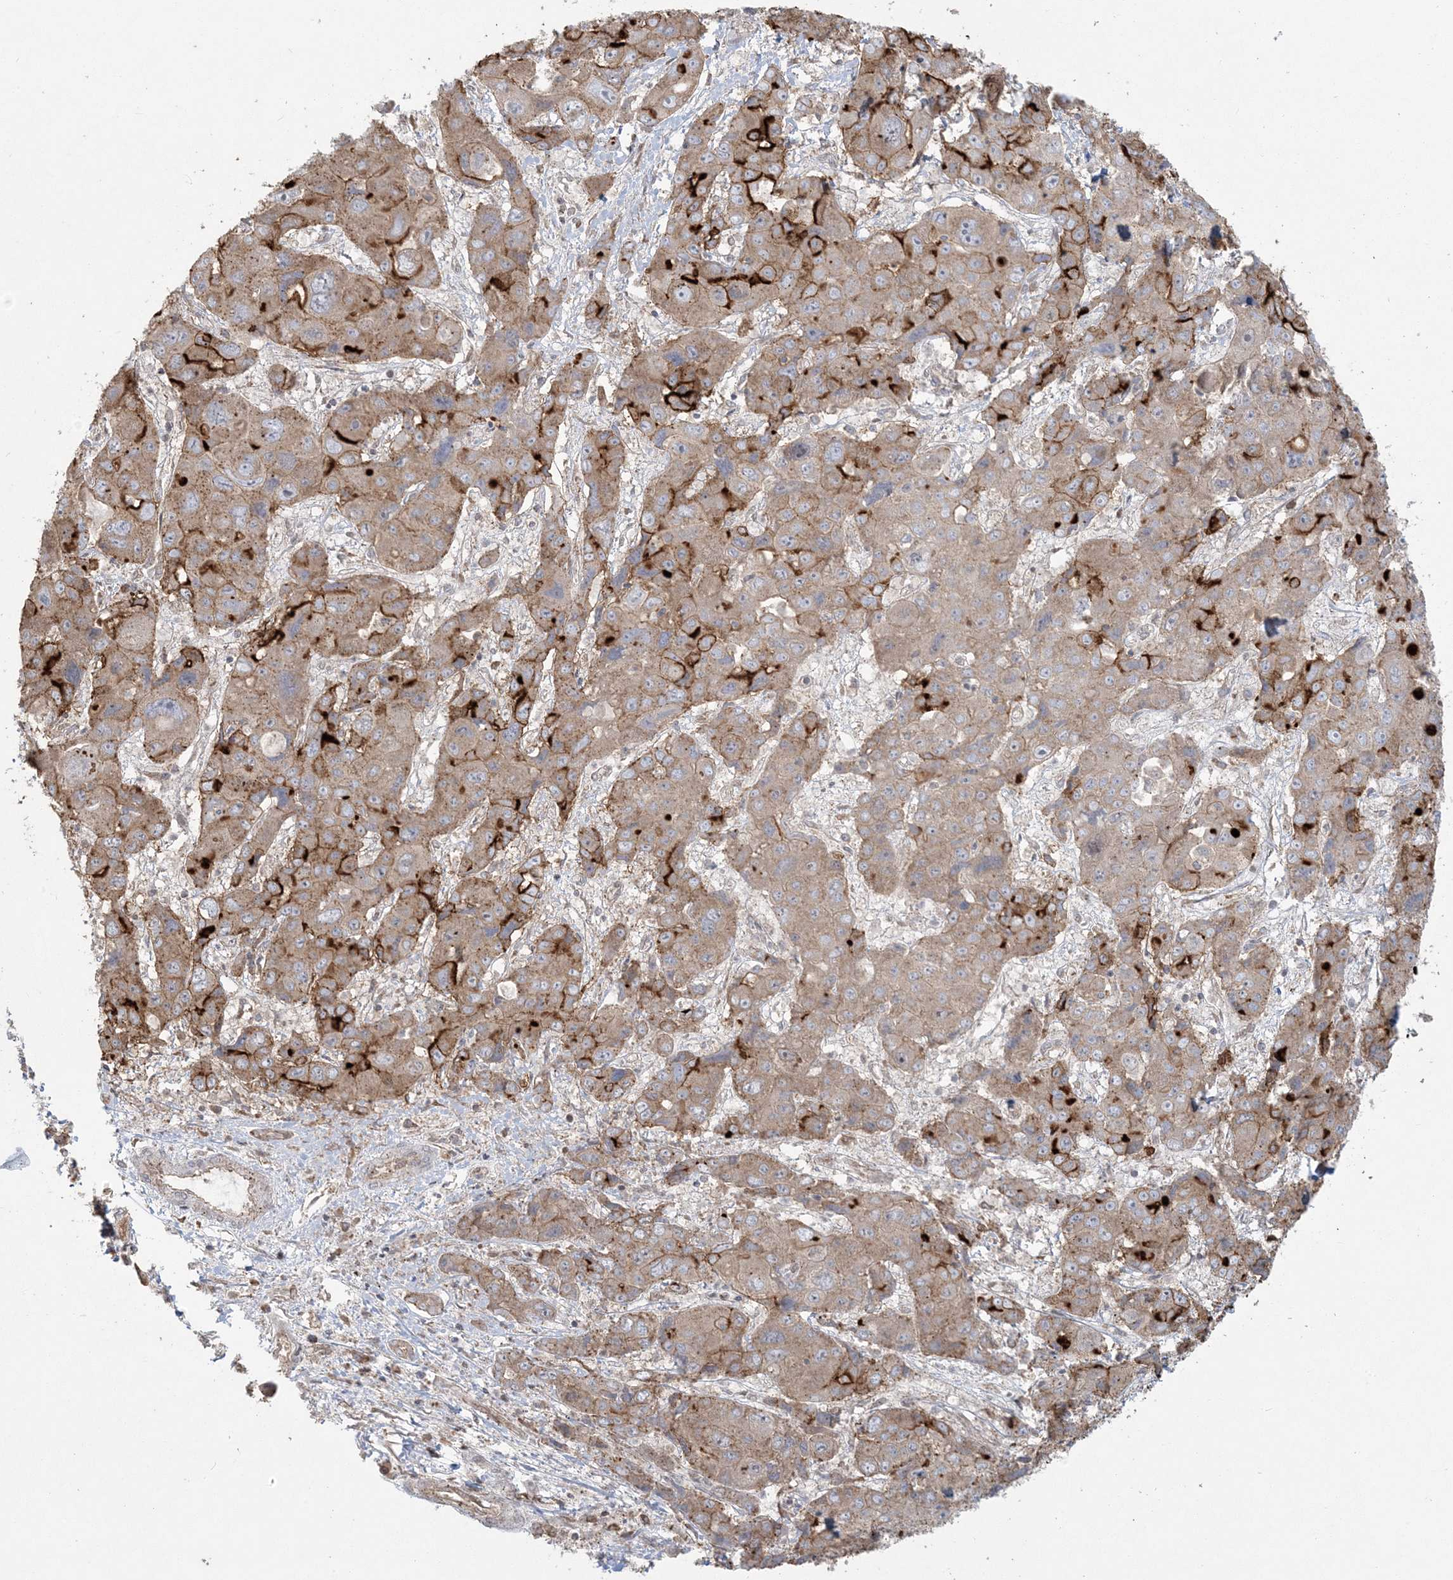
{"staining": {"intensity": "strong", "quantity": "25%-75%", "location": "cytoplasmic/membranous"}, "tissue": "liver cancer", "cell_type": "Tumor cells", "image_type": "cancer", "snomed": [{"axis": "morphology", "description": "Cholangiocarcinoma"}, {"axis": "topography", "description": "Liver"}], "caption": "Tumor cells display strong cytoplasmic/membranous staining in about 25%-75% of cells in liver cholangiocarcinoma.", "gene": "ABCF3", "patient": {"sex": "male", "age": 67}}